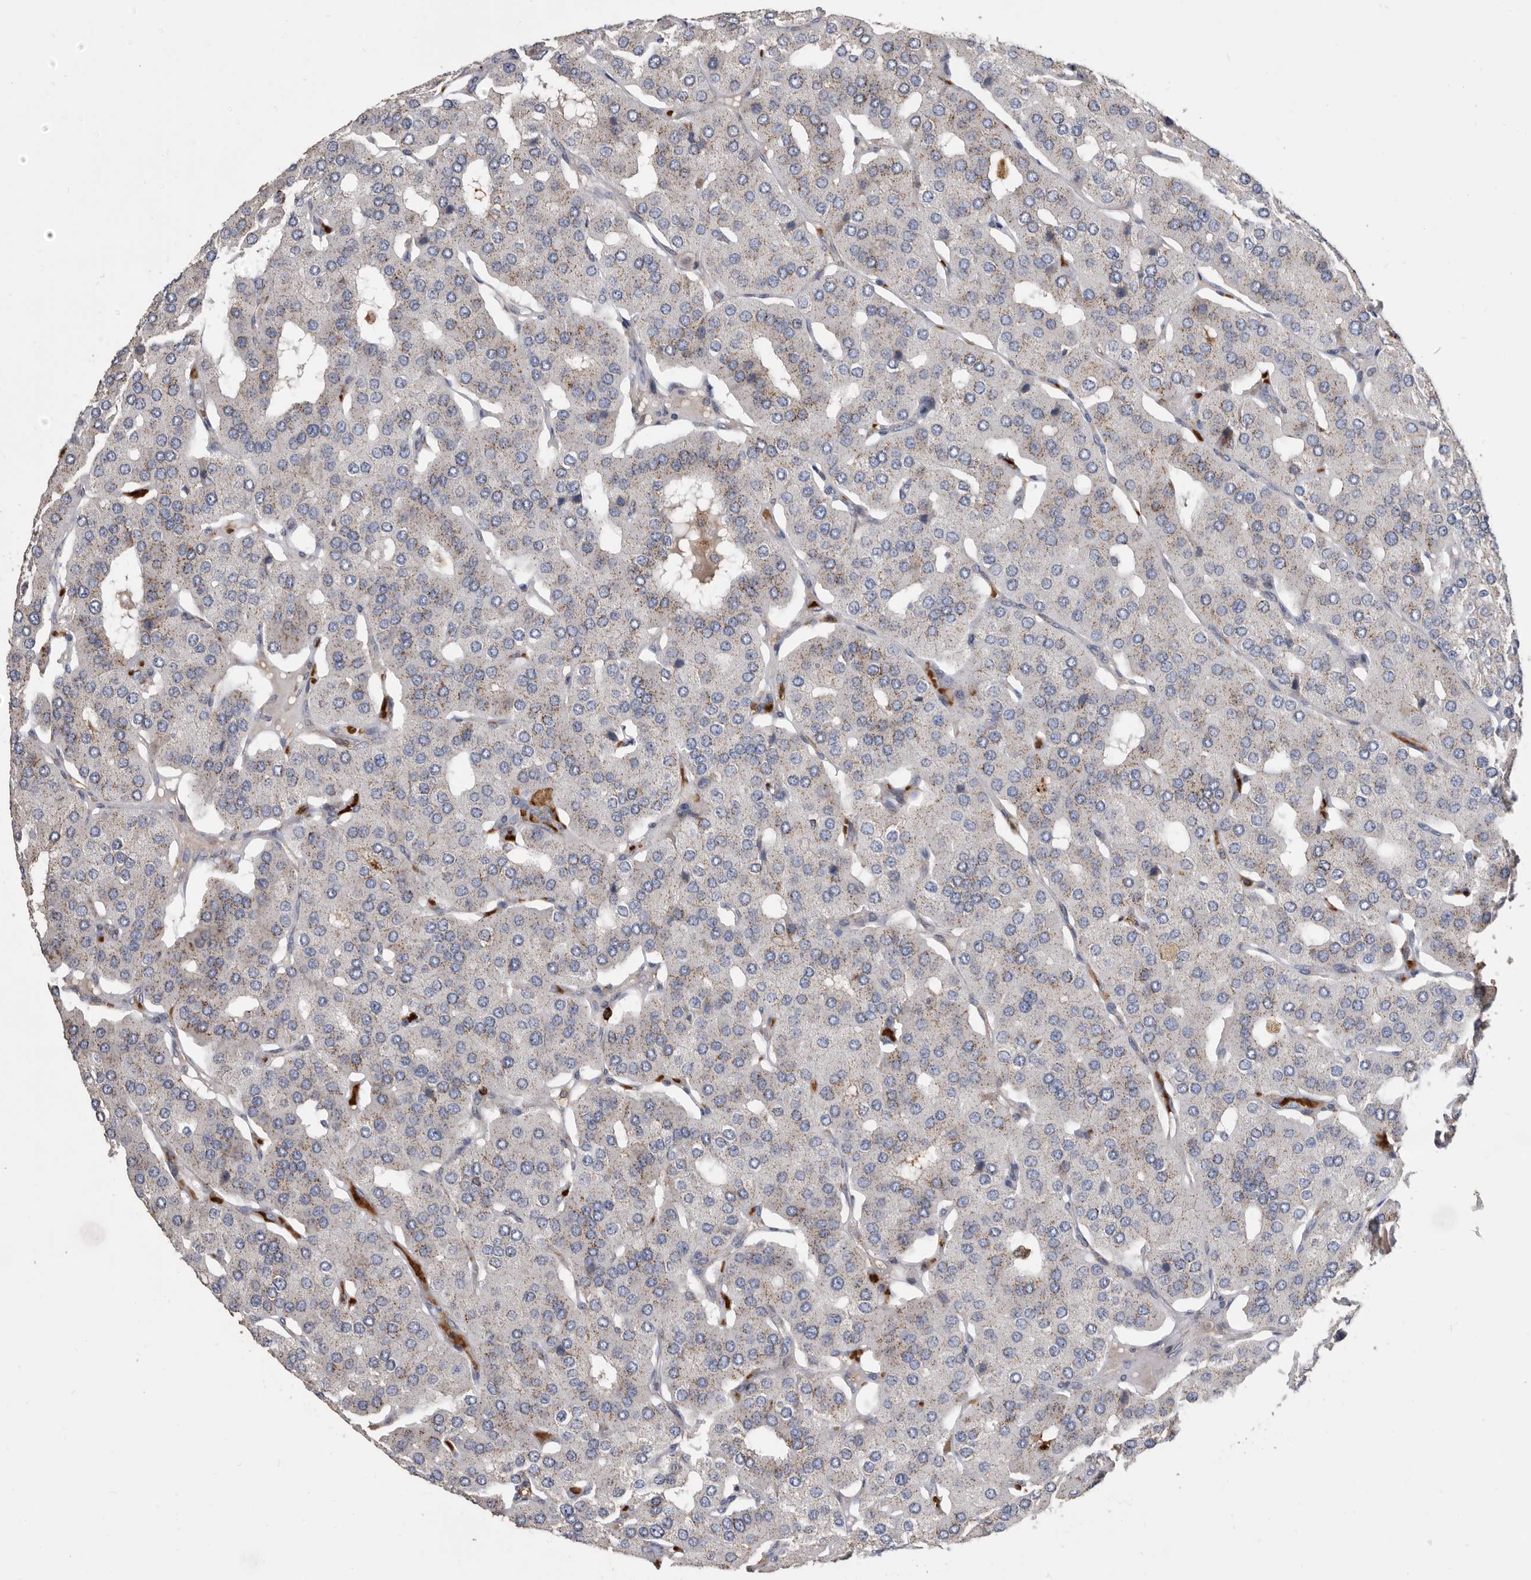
{"staining": {"intensity": "weak", "quantity": ">75%", "location": "cytoplasmic/membranous"}, "tissue": "parathyroid gland", "cell_type": "Glandular cells", "image_type": "normal", "snomed": [{"axis": "morphology", "description": "Normal tissue, NOS"}, {"axis": "morphology", "description": "Adenoma, NOS"}, {"axis": "topography", "description": "Parathyroid gland"}], "caption": "IHC histopathology image of benign parathyroid gland: human parathyroid gland stained using immunohistochemistry (IHC) demonstrates low levels of weak protein expression localized specifically in the cytoplasmic/membranous of glandular cells, appearing as a cytoplasmic/membranous brown color.", "gene": "CRISPLD2", "patient": {"sex": "female", "age": 86}}